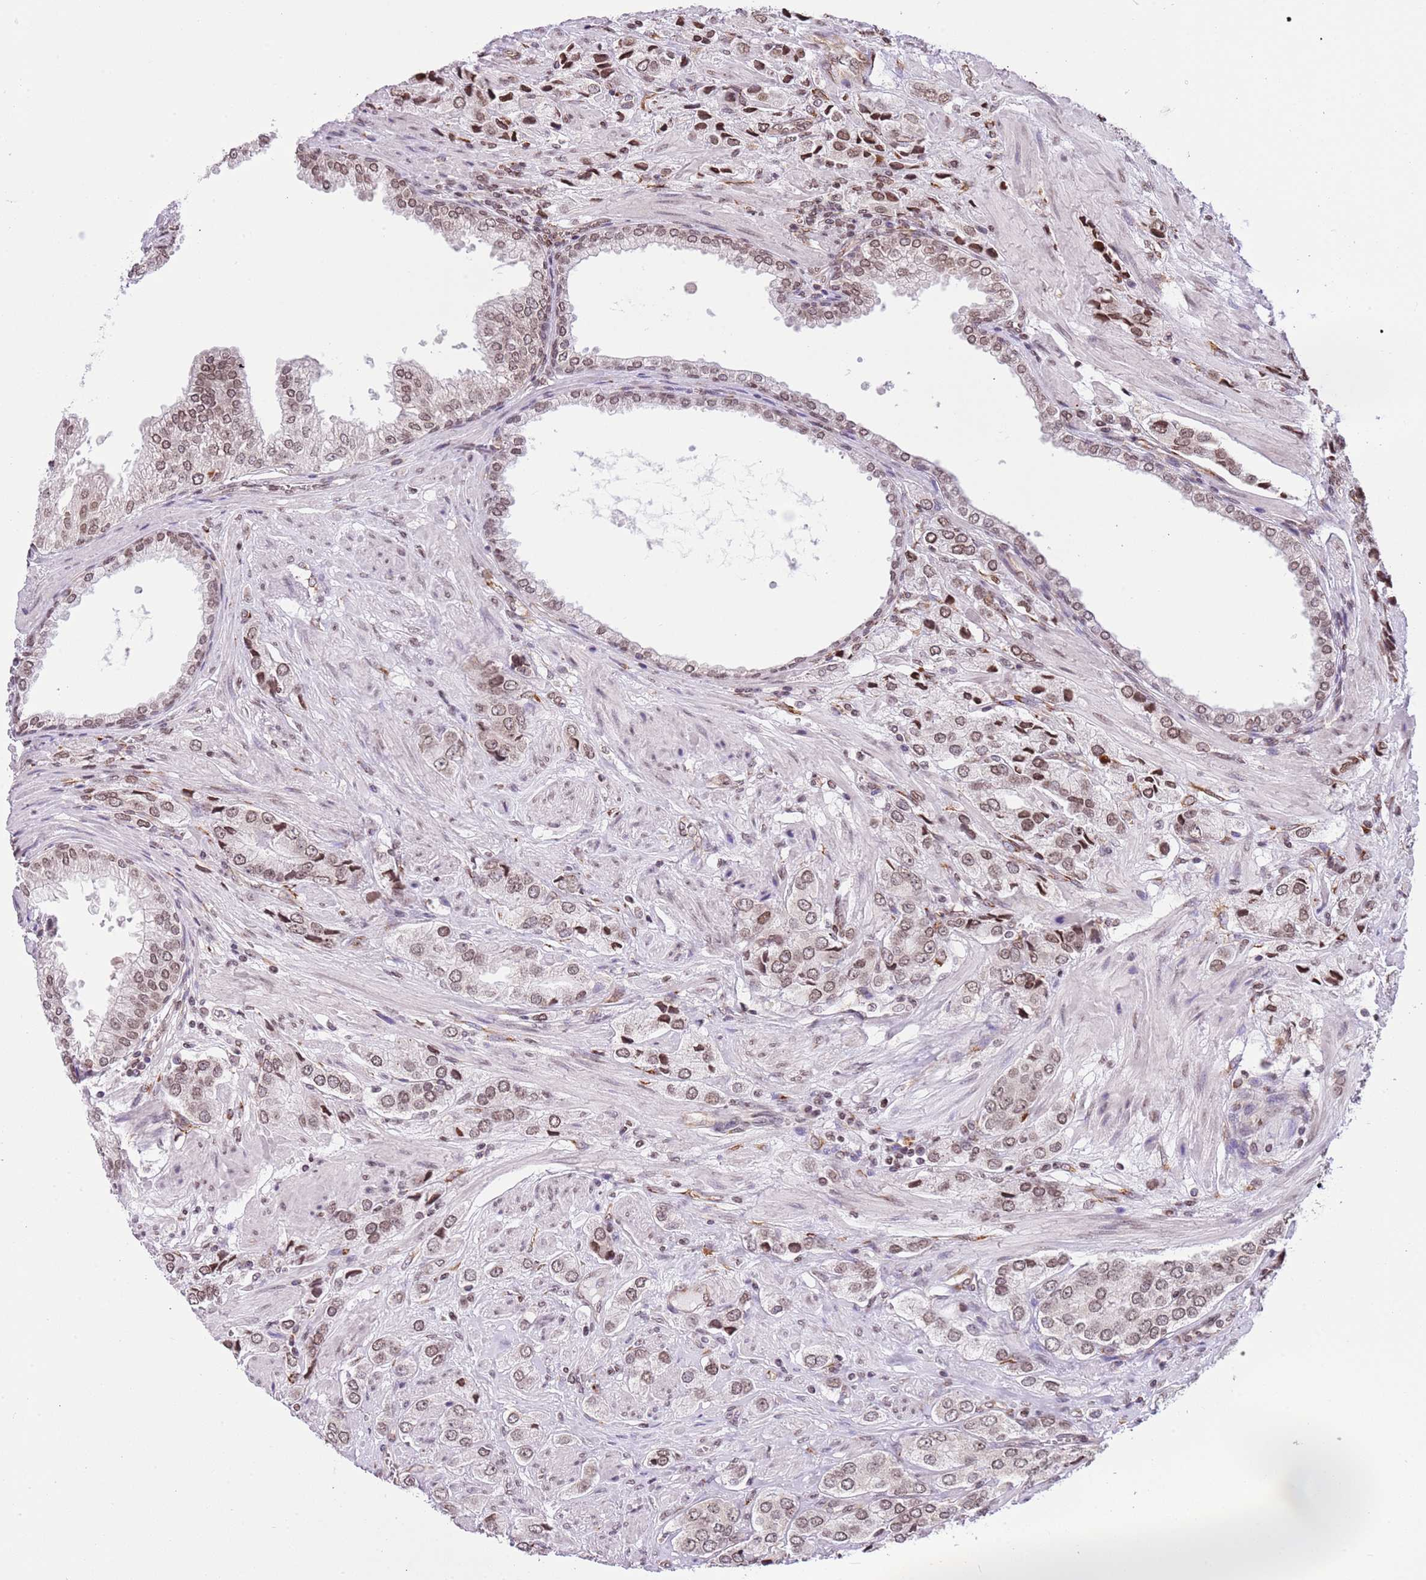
{"staining": {"intensity": "moderate", "quantity": ">75%", "location": "nuclear"}, "tissue": "prostate cancer", "cell_type": "Tumor cells", "image_type": "cancer", "snomed": [{"axis": "morphology", "description": "Adenocarcinoma, High grade"}, {"axis": "topography", "description": "Prostate and seminal vesicle, NOS"}], "caption": "Adenocarcinoma (high-grade) (prostate) stained with a protein marker reveals moderate staining in tumor cells.", "gene": "NRIP1", "patient": {"sex": "male", "age": 64}}